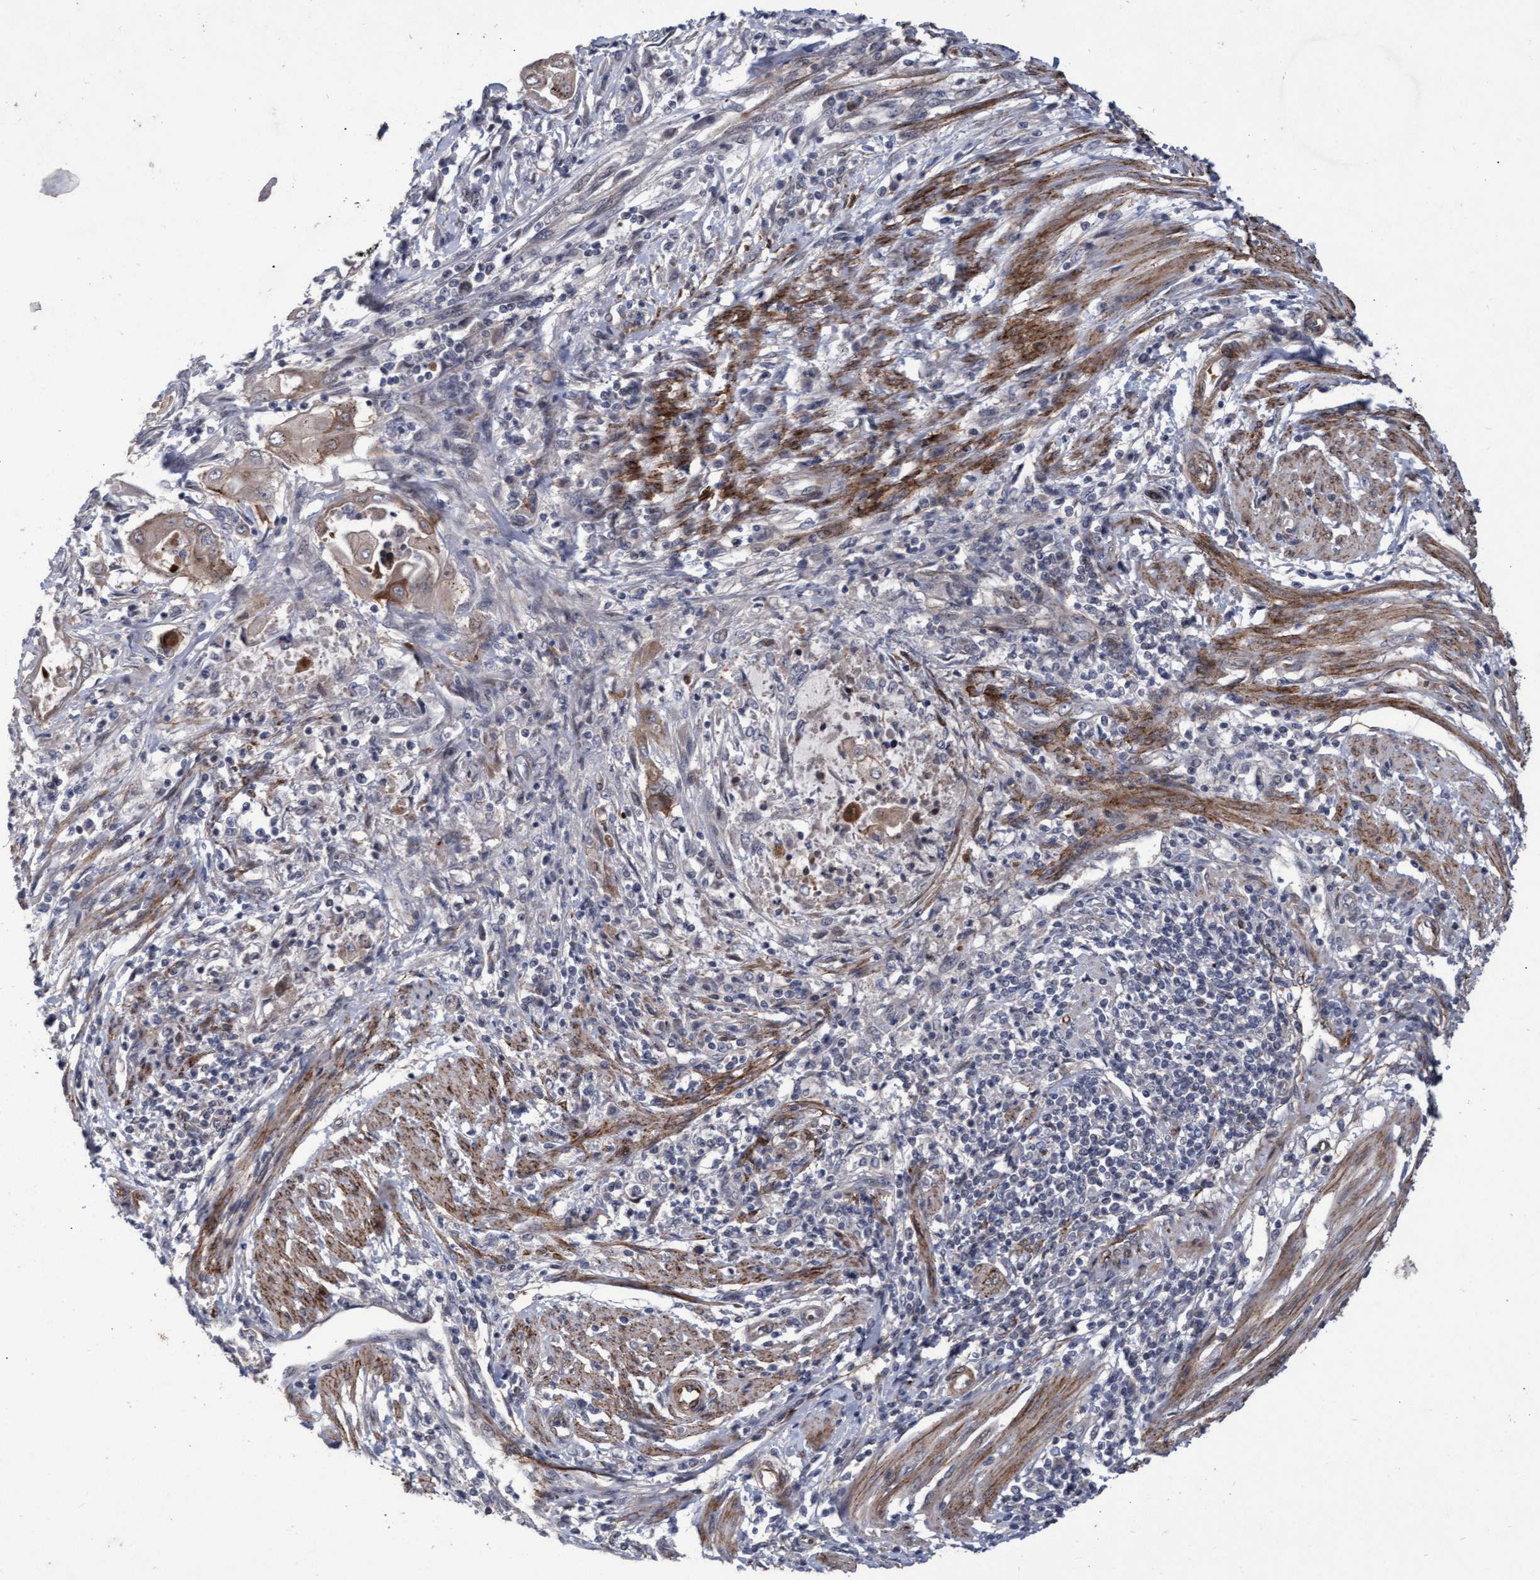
{"staining": {"intensity": "weak", "quantity": "<25%", "location": "cytoplasmic/membranous"}, "tissue": "endometrial cancer", "cell_type": "Tumor cells", "image_type": "cancer", "snomed": [{"axis": "morphology", "description": "Adenocarcinoma, NOS"}, {"axis": "topography", "description": "Uterus"}, {"axis": "topography", "description": "Endometrium"}], "caption": "Endometrial adenocarcinoma was stained to show a protein in brown. There is no significant positivity in tumor cells.", "gene": "ZNF750", "patient": {"sex": "female", "age": 70}}